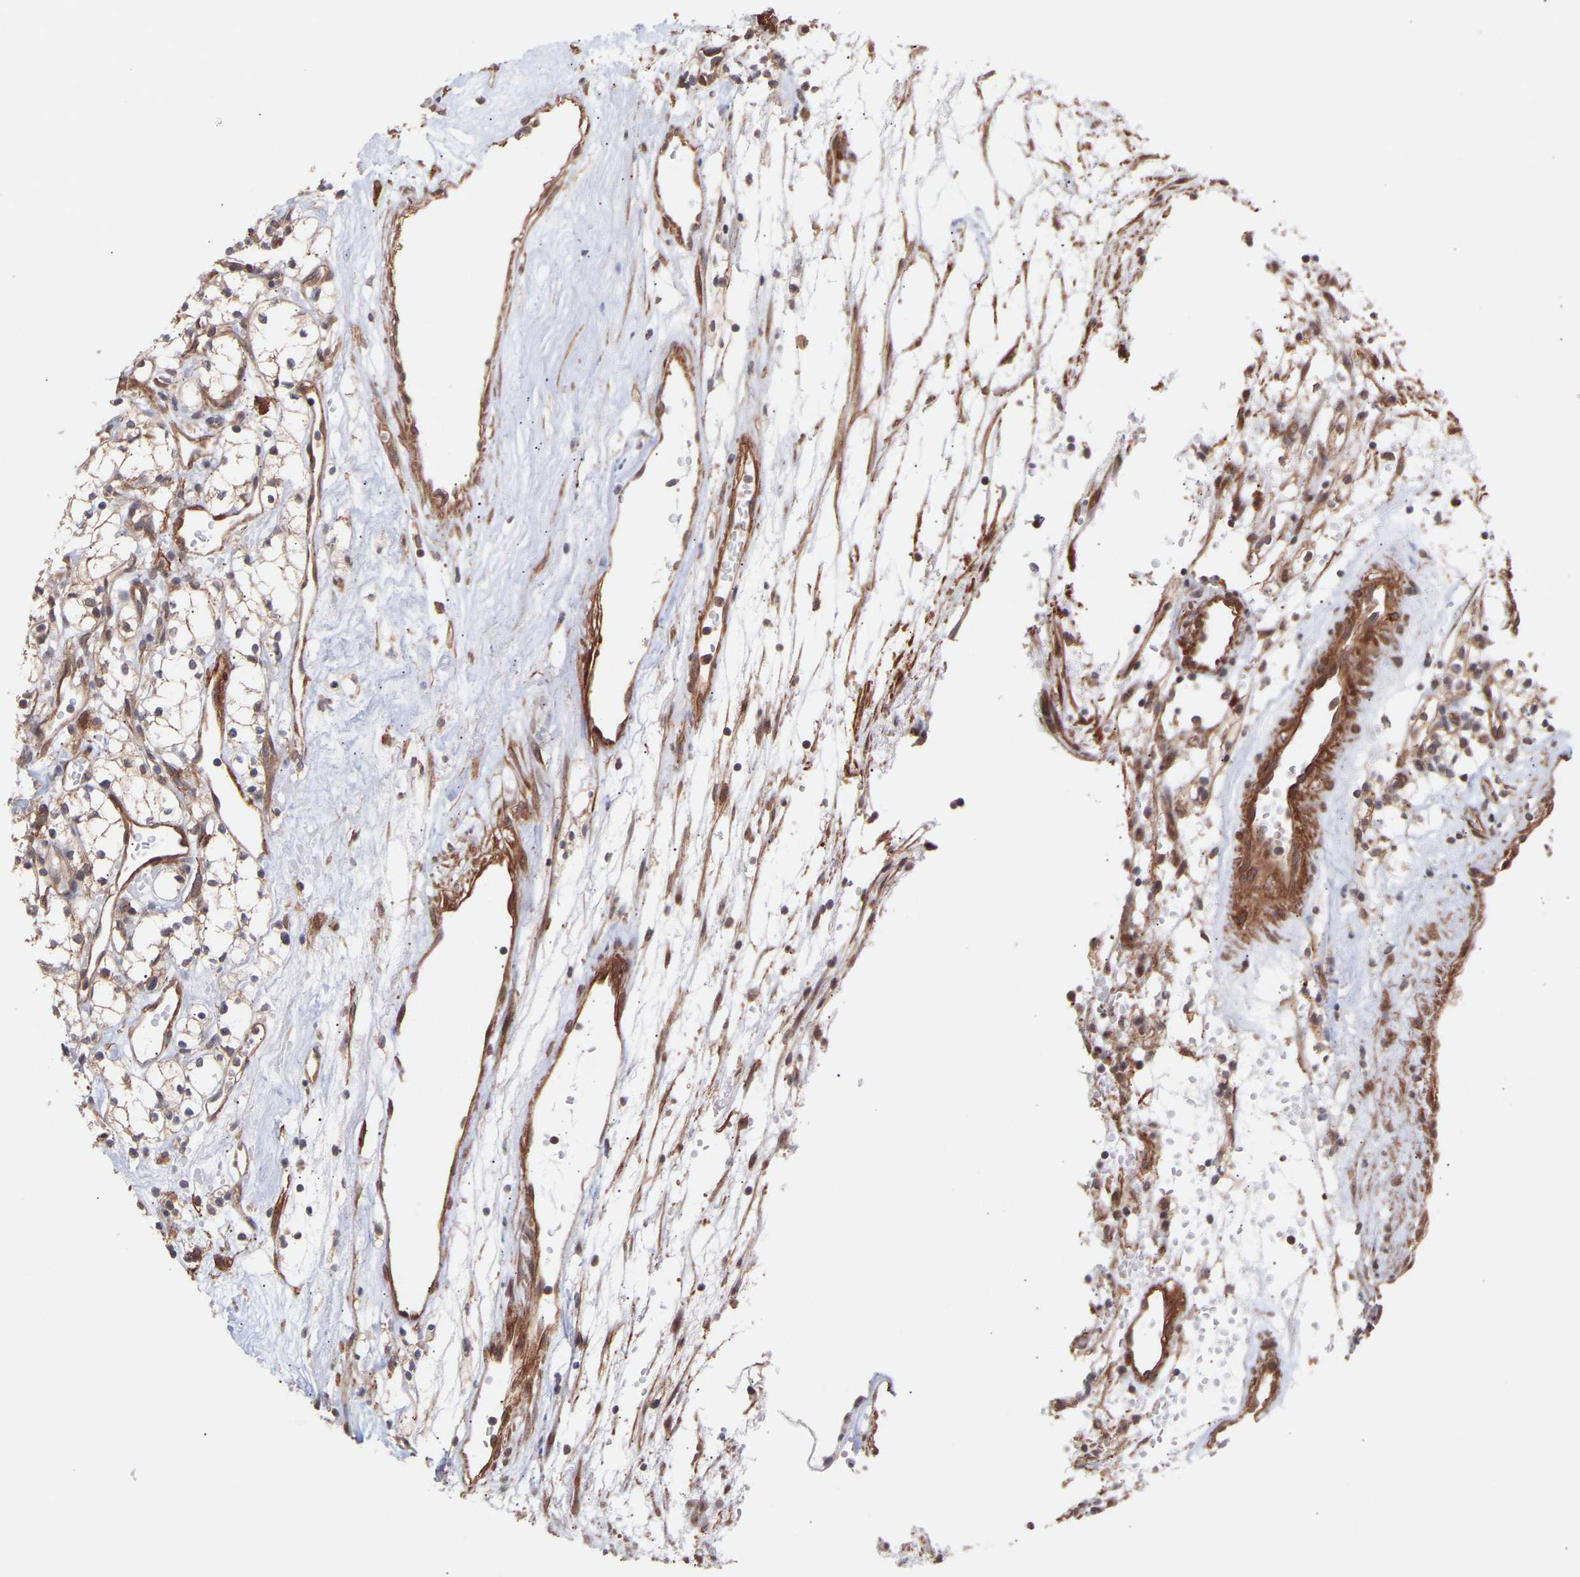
{"staining": {"intensity": "weak", "quantity": "<25%", "location": "cytoplasmic/membranous,nuclear"}, "tissue": "renal cancer", "cell_type": "Tumor cells", "image_type": "cancer", "snomed": [{"axis": "morphology", "description": "Adenocarcinoma, NOS"}, {"axis": "topography", "description": "Kidney"}], "caption": "A high-resolution histopathology image shows IHC staining of renal adenocarcinoma, which displays no significant expression in tumor cells.", "gene": "PDLIM5", "patient": {"sex": "male", "age": 59}}